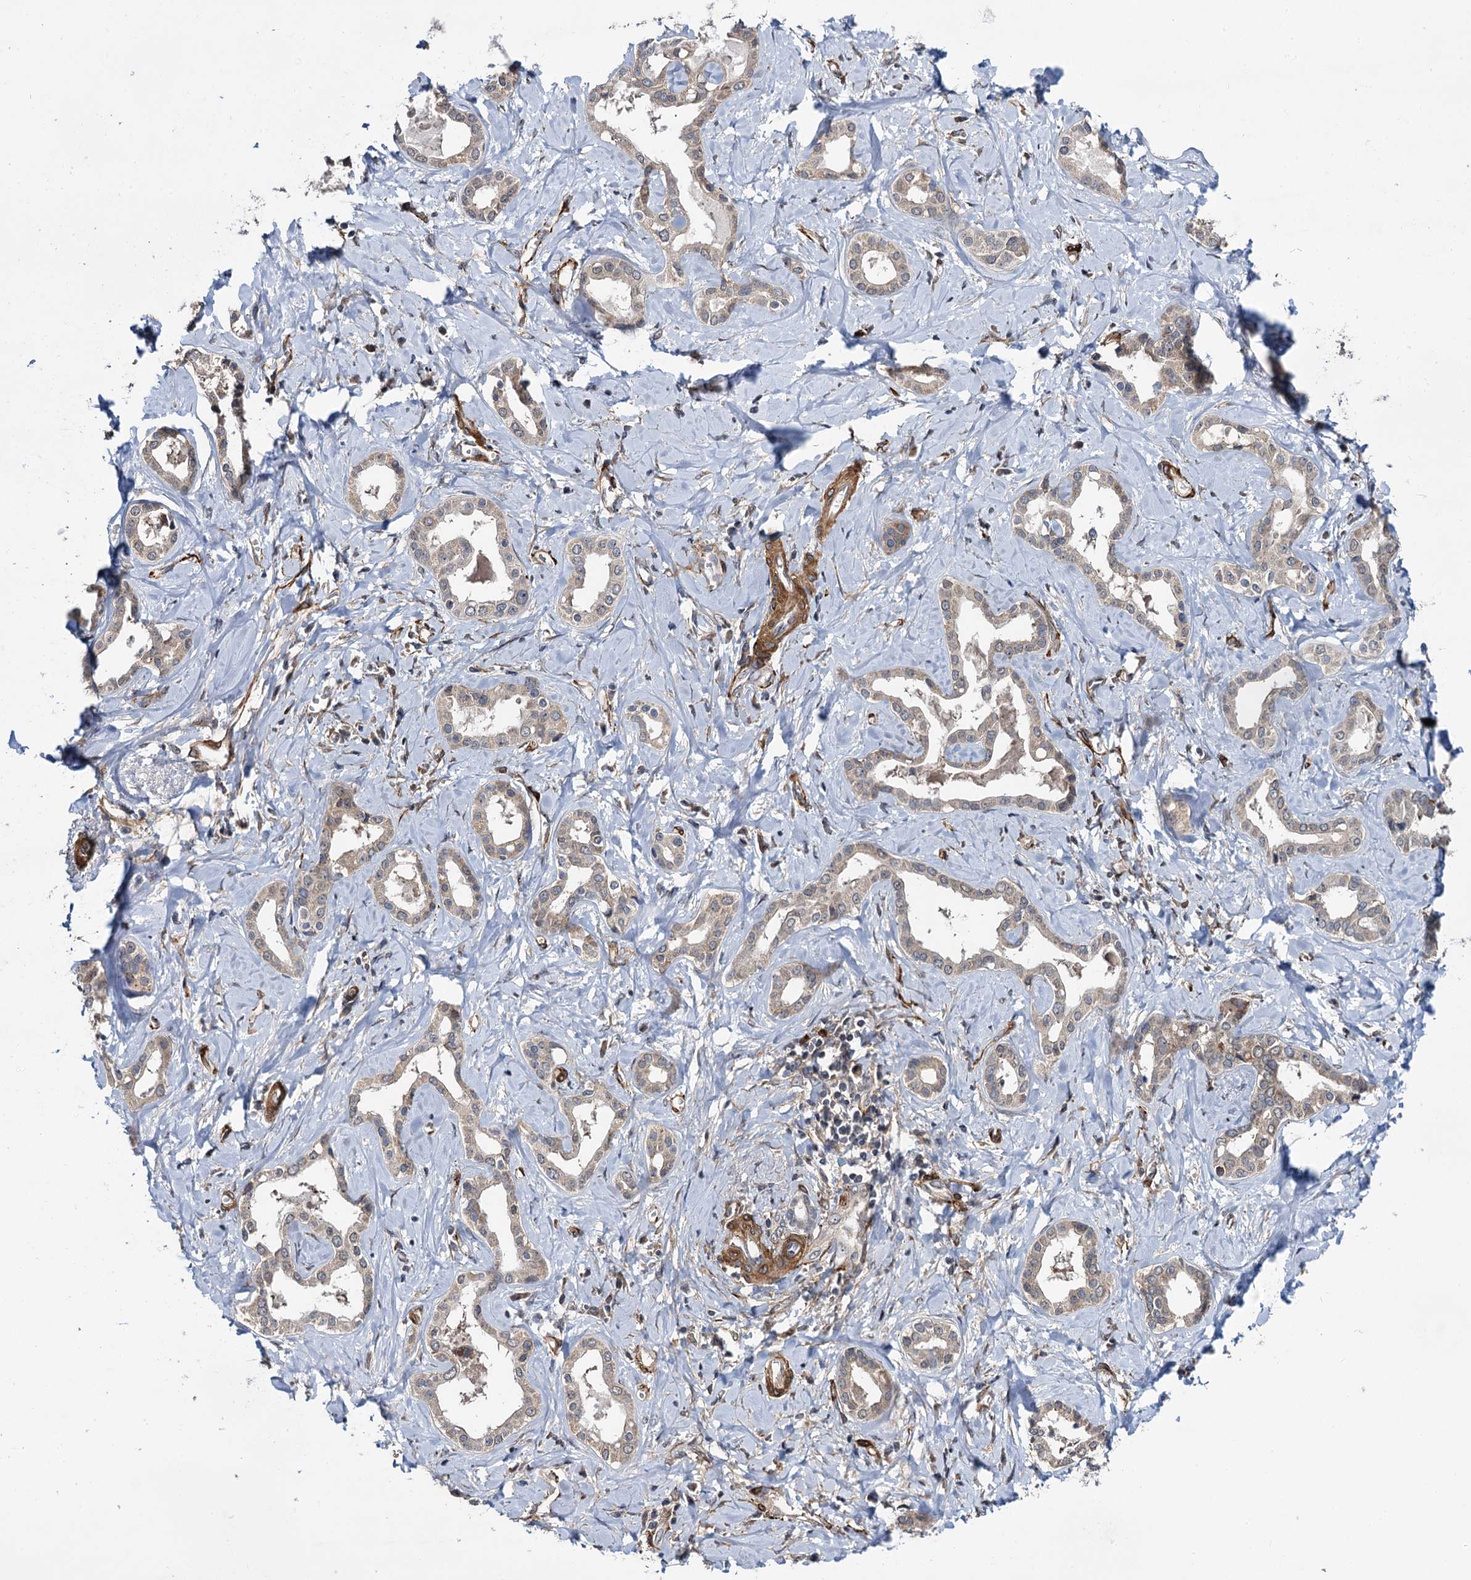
{"staining": {"intensity": "weak", "quantity": ">75%", "location": "cytoplasmic/membranous"}, "tissue": "liver cancer", "cell_type": "Tumor cells", "image_type": "cancer", "snomed": [{"axis": "morphology", "description": "Cholangiocarcinoma"}, {"axis": "topography", "description": "Liver"}], "caption": "A brown stain shows weak cytoplasmic/membranous staining of a protein in liver cancer (cholangiocarcinoma) tumor cells. The staining was performed using DAB (3,3'-diaminobenzidine) to visualize the protein expression in brown, while the nuclei were stained in blue with hematoxylin (Magnification: 20x).", "gene": "ARHGAP42", "patient": {"sex": "female", "age": 77}}